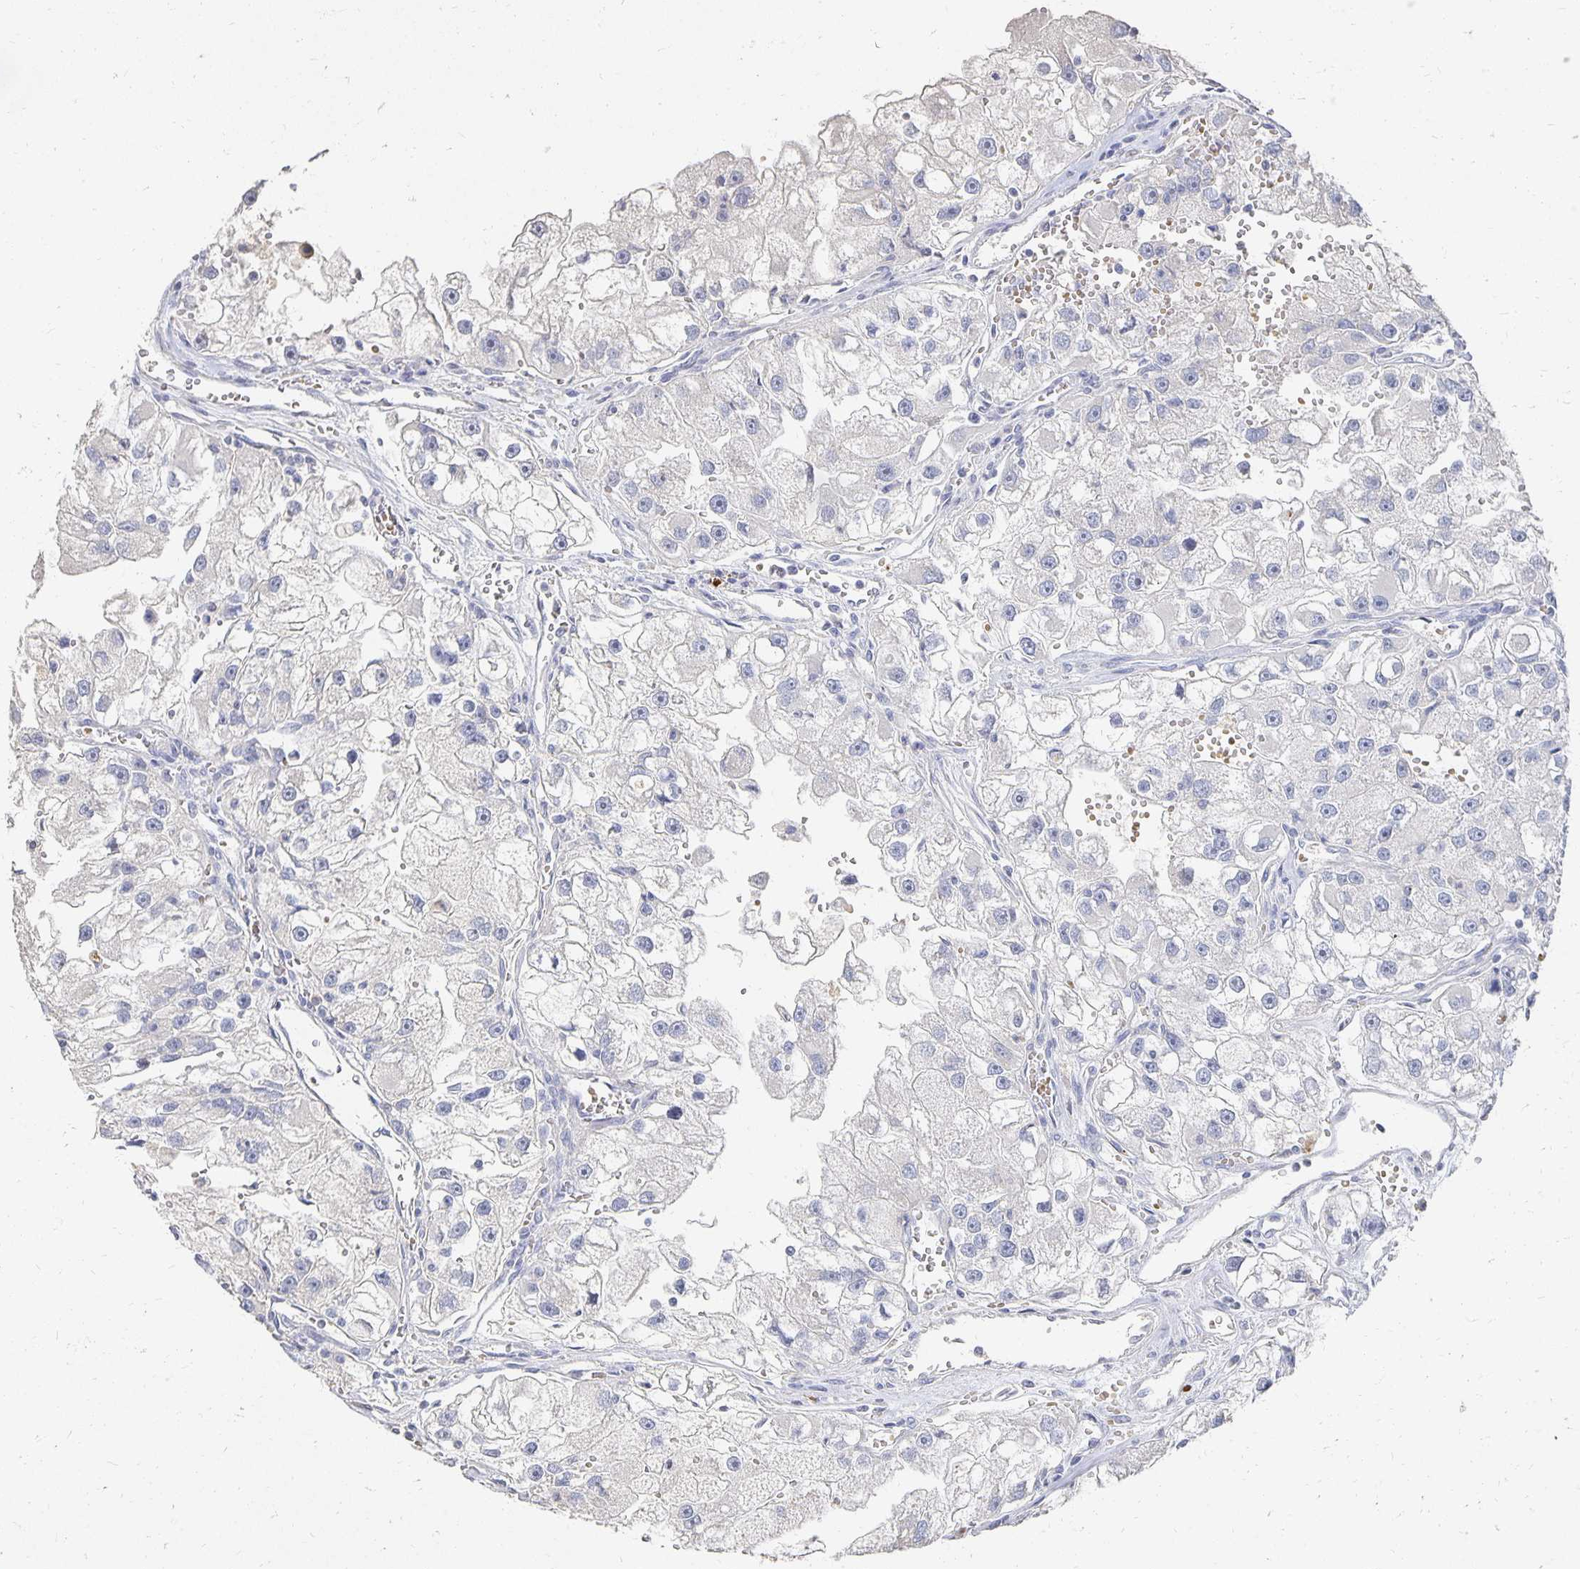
{"staining": {"intensity": "negative", "quantity": "none", "location": "none"}, "tissue": "renal cancer", "cell_type": "Tumor cells", "image_type": "cancer", "snomed": [{"axis": "morphology", "description": "Adenocarcinoma, NOS"}, {"axis": "topography", "description": "Kidney"}], "caption": "Image shows no significant protein staining in tumor cells of adenocarcinoma (renal).", "gene": "CST6", "patient": {"sex": "male", "age": 63}}